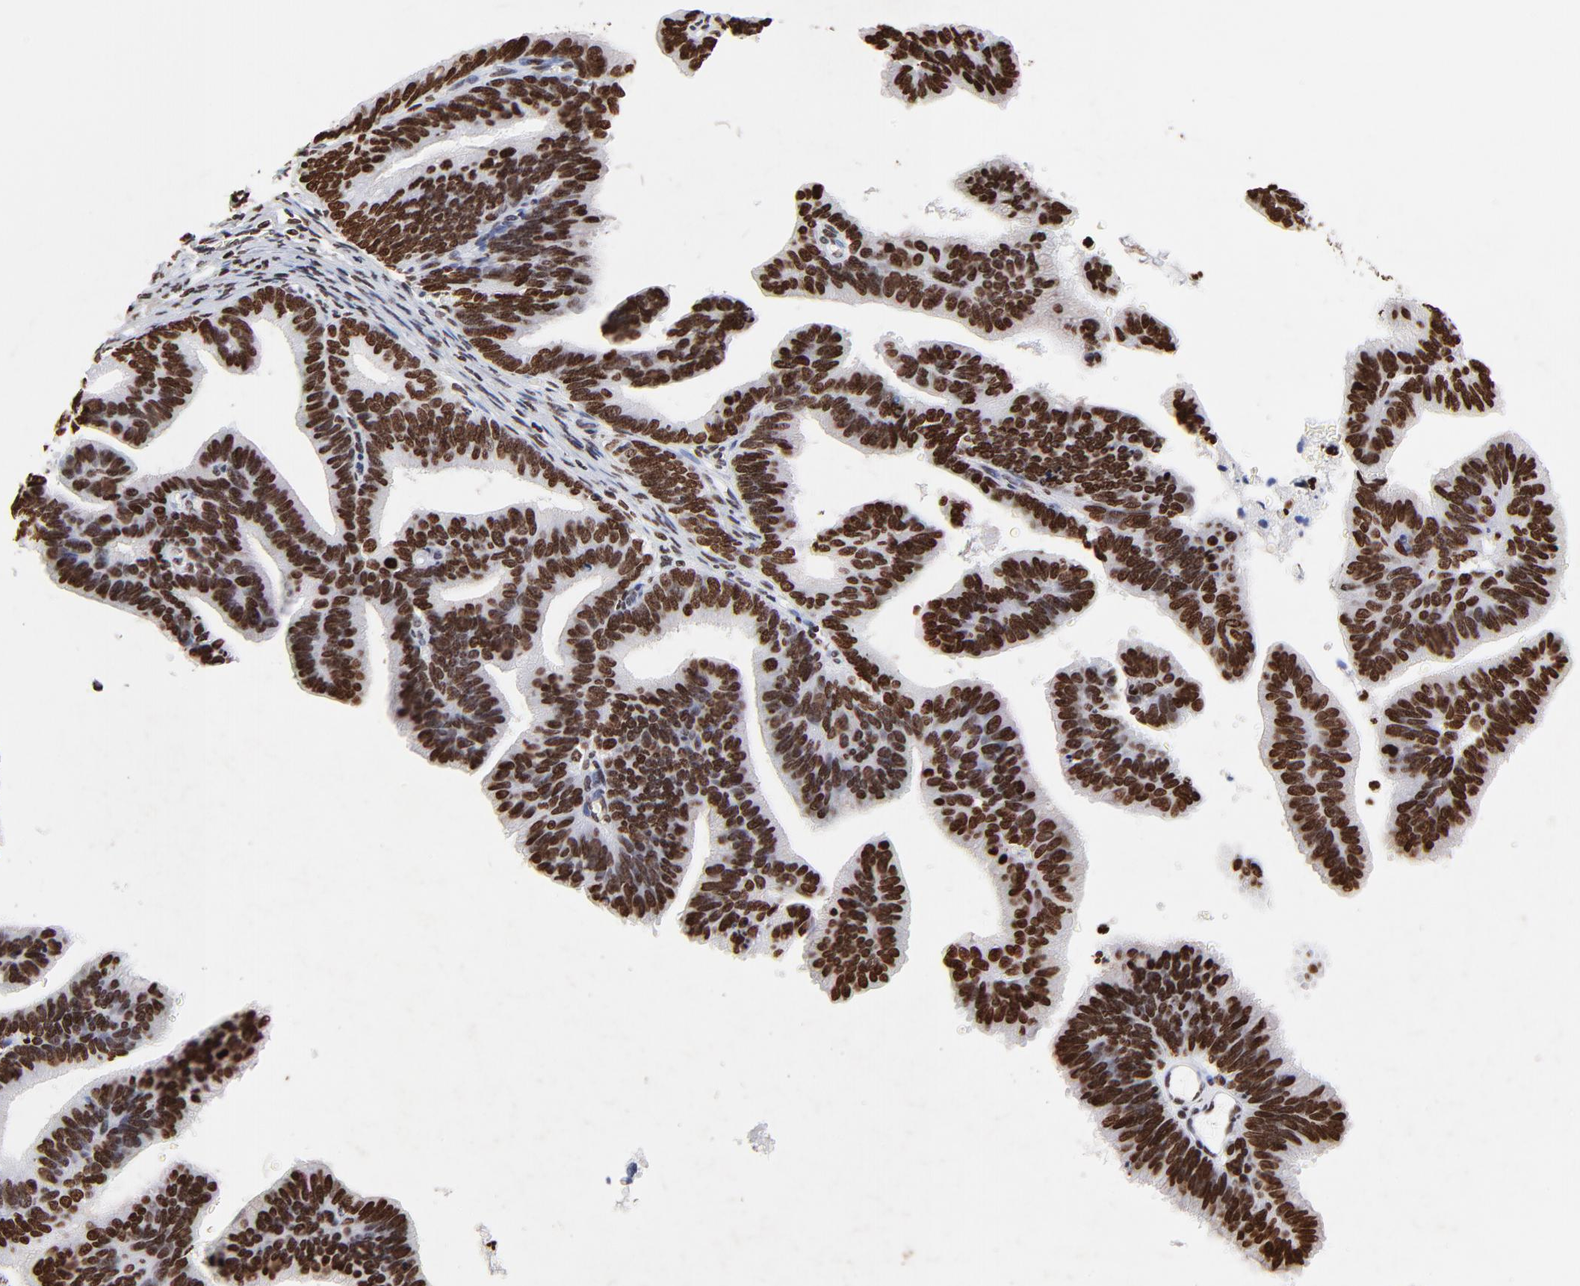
{"staining": {"intensity": "strong", "quantity": ">75%", "location": "nuclear"}, "tissue": "cervical cancer", "cell_type": "Tumor cells", "image_type": "cancer", "snomed": [{"axis": "morphology", "description": "Adenocarcinoma, NOS"}, {"axis": "topography", "description": "Cervix"}], "caption": "DAB immunohistochemical staining of cervical cancer reveals strong nuclear protein staining in approximately >75% of tumor cells.", "gene": "FBH1", "patient": {"sex": "female", "age": 47}}